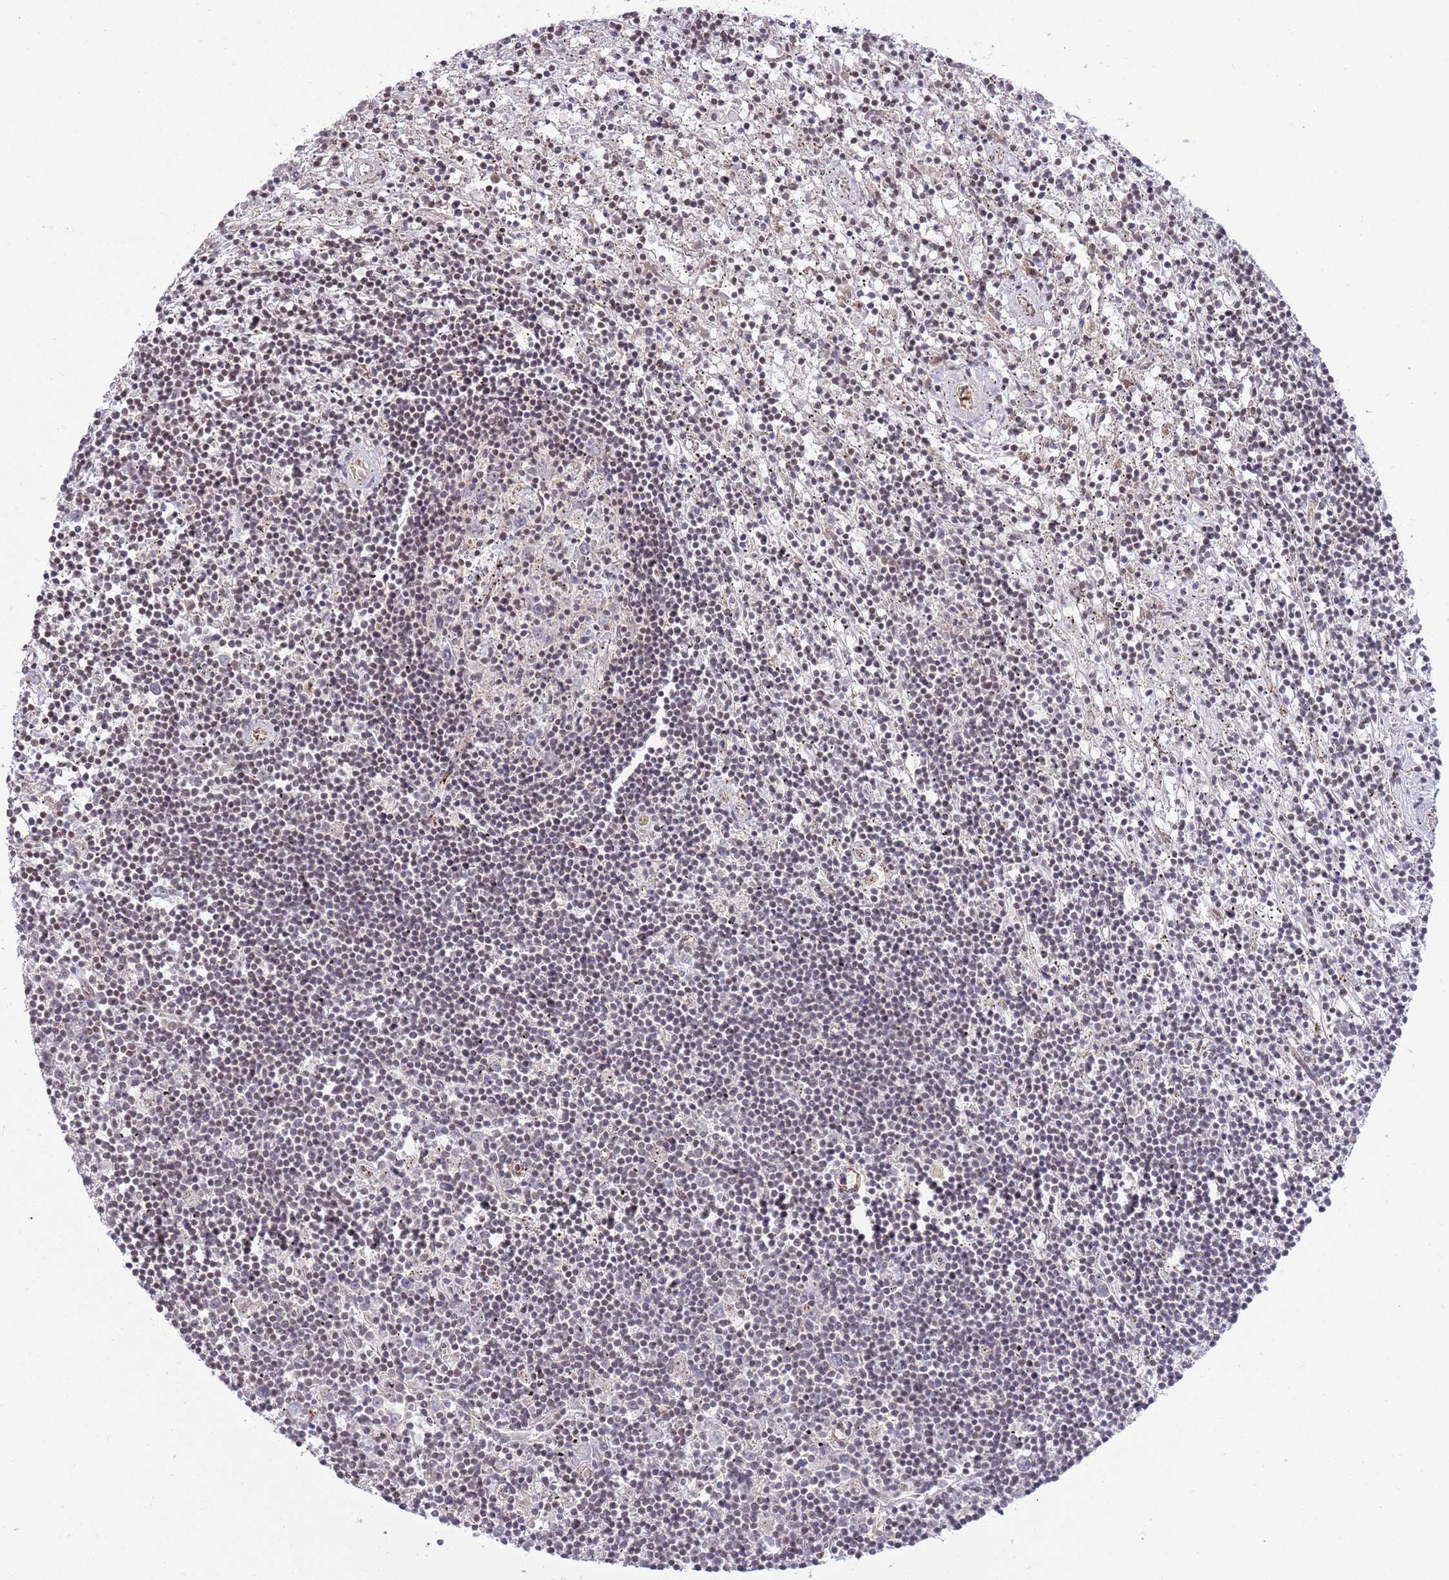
{"staining": {"intensity": "negative", "quantity": "none", "location": "none"}, "tissue": "lymphoma", "cell_type": "Tumor cells", "image_type": "cancer", "snomed": [{"axis": "morphology", "description": "Malignant lymphoma, non-Hodgkin's type, Low grade"}, {"axis": "topography", "description": "Spleen"}], "caption": "DAB (3,3'-diaminobenzidine) immunohistochemical staining of malignant lymphoma, non-Hodgkin's type (low-grade) reveals no significant positivity in tumor cells. Brightfield microscopy of IHC stained with DAB (3,3'-diaminobenzidine) (brown) and hematoxylin (blue), captured at high magnification.", "gene": "DPP10", "patient": {"sex": "male", "age": 76}}